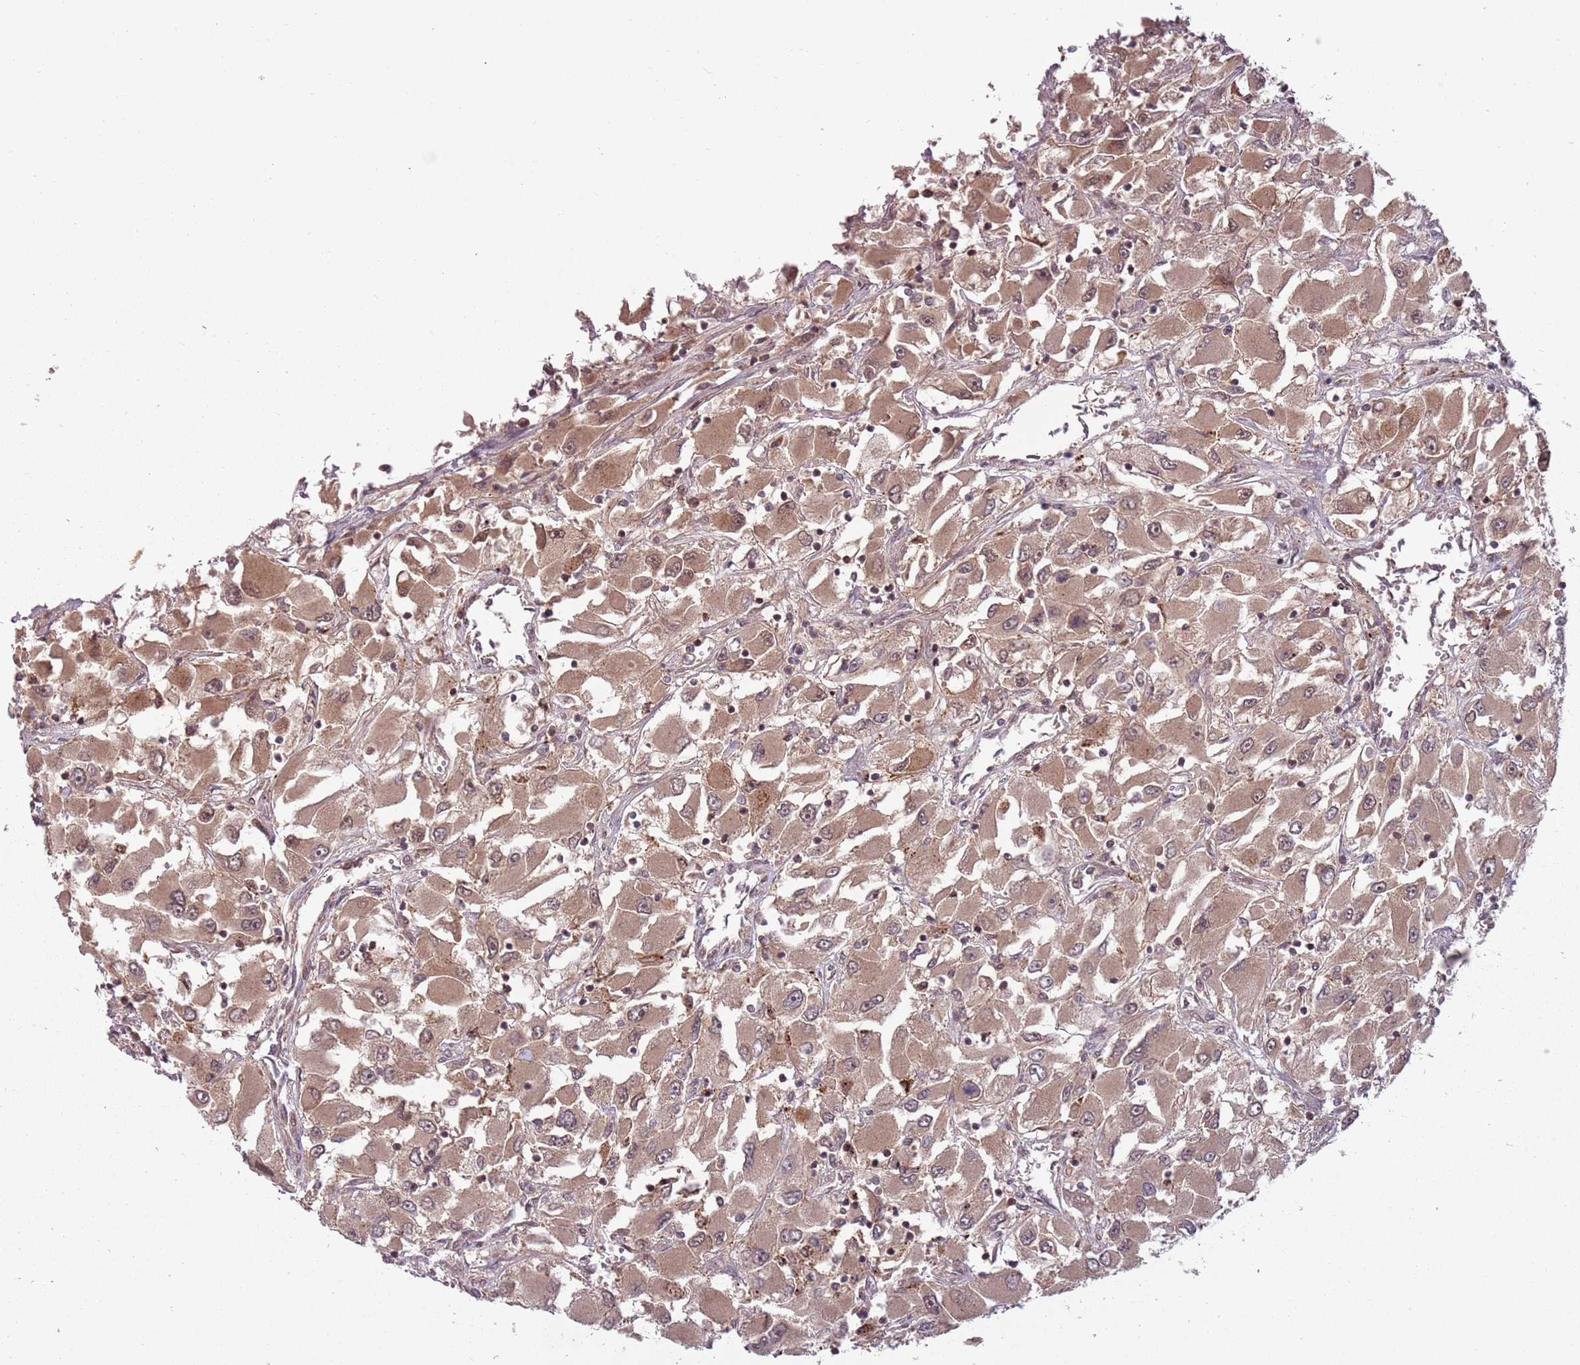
{"staining": {"intensity": "moderate", "quantity": ">75%", "location": "cytoplasmic/membranous,nuclear"}, "tissue": "renal cancer", "cell_type": "Tumor cells", "image_type": "cancer", "snomed": [{"axis": "morphology", "description": "Adenocarcinoma, NOS"}, {"axis": "topography", "description": "Kidney"}], "caption": "A high-resolution histopathology image shows immunohistochemistry (IHC) staining of adenocarcinoma (renal), which reveals moderate cytoplasmic/membranous and nuclear expression in approximately >75% of tumor cells.", "gene": "ADAMTS3", "patient": {"sex": "female", "age": 52}}